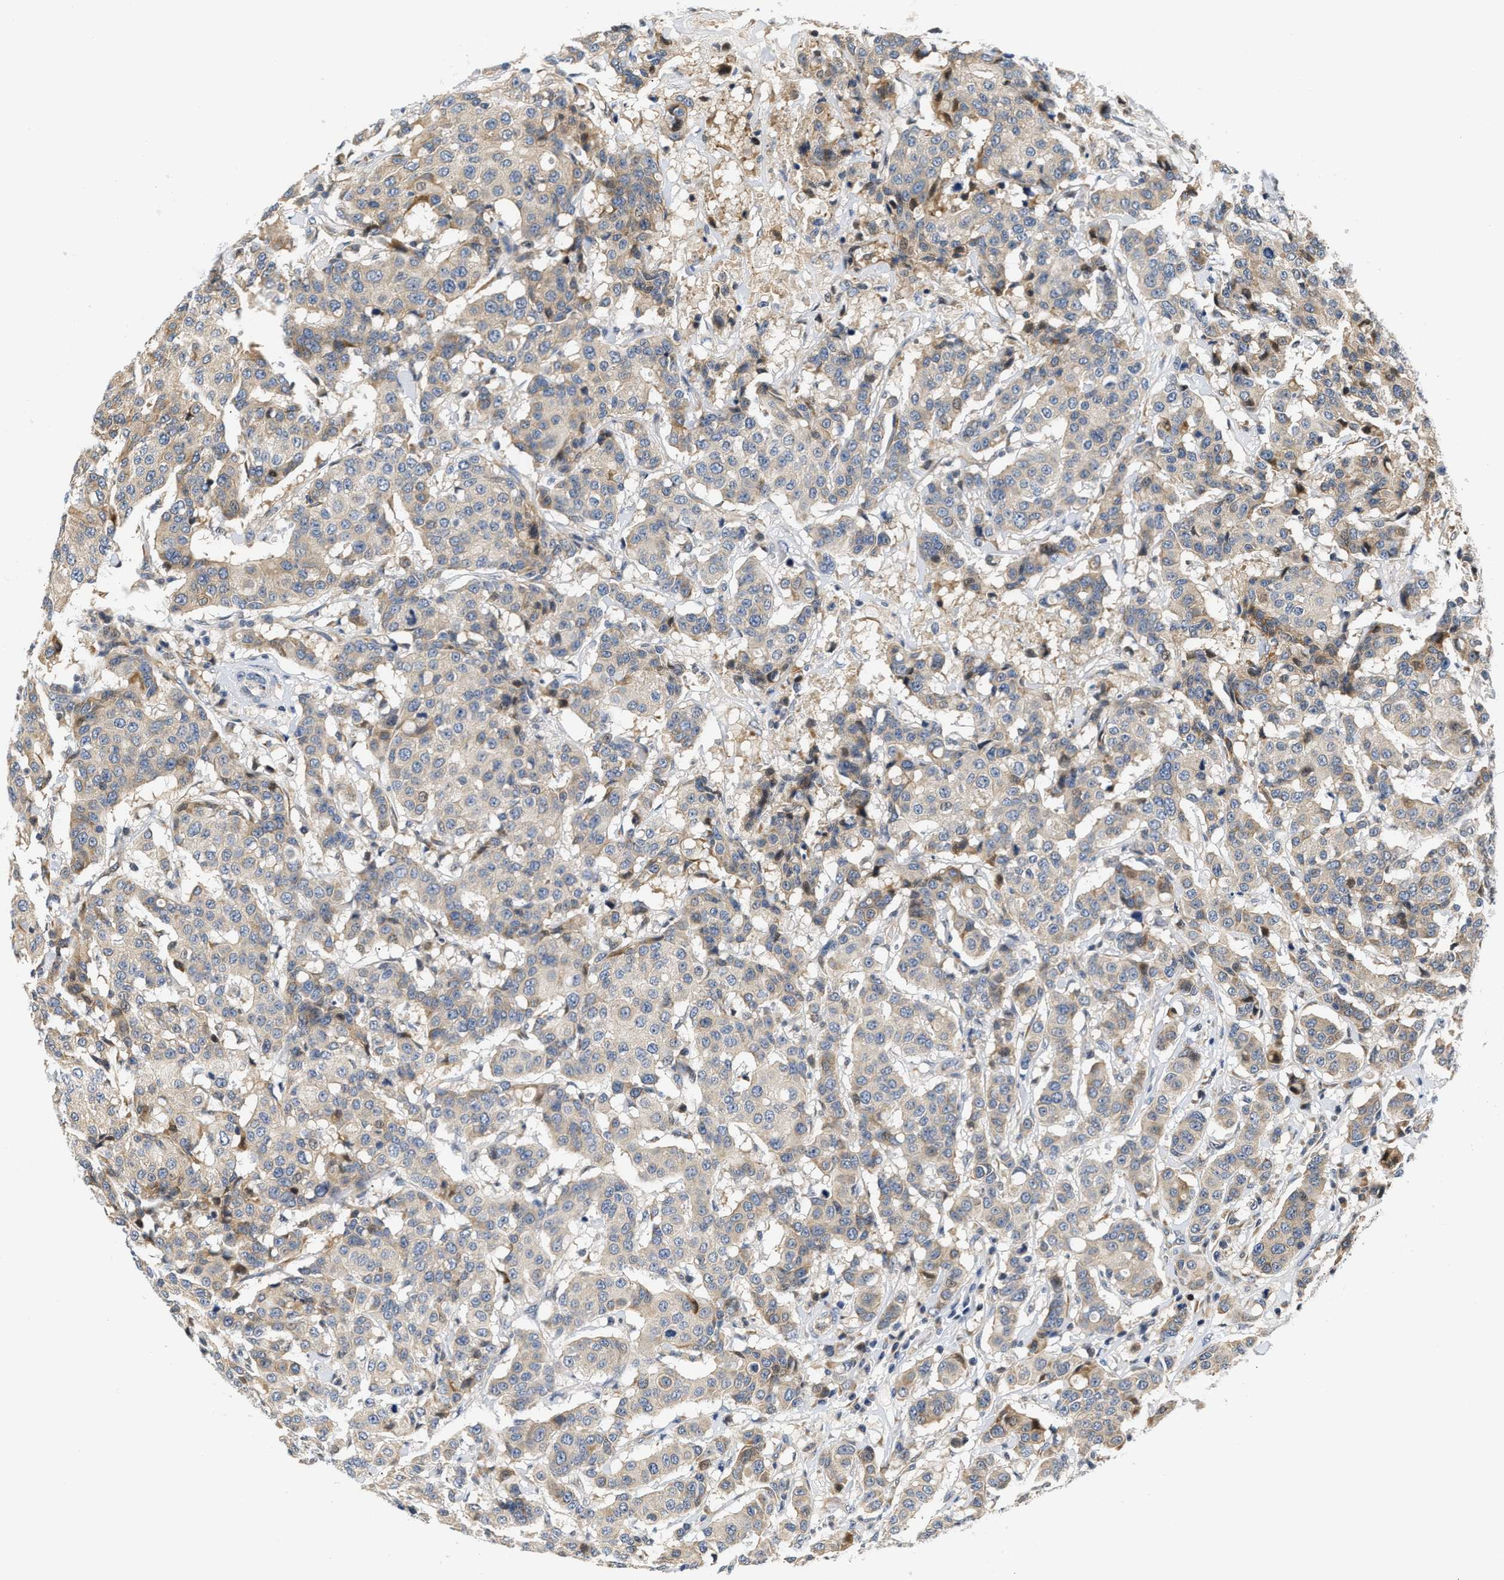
{"staining": {"intensity": "weak", "quantity": "25%-75%", "location": "cytoplasmic/membranous"}, "tissue": "breast cancer", "cell_type": "Tumor cells", "image_type": "cancer", "snomed": [{"axis": "morphology", "description": "Duct carcinoma"}, {"axis": "topography", "description": "Breast"}], "caption": "This is an image of immunohistochemistry (IHC) staining of breast cancer, which shows weak staining in the cytoplasmic/membranous of tumor cells.", "gene": "TNIP2", "patient": {"sex": "female", "age": 27}}